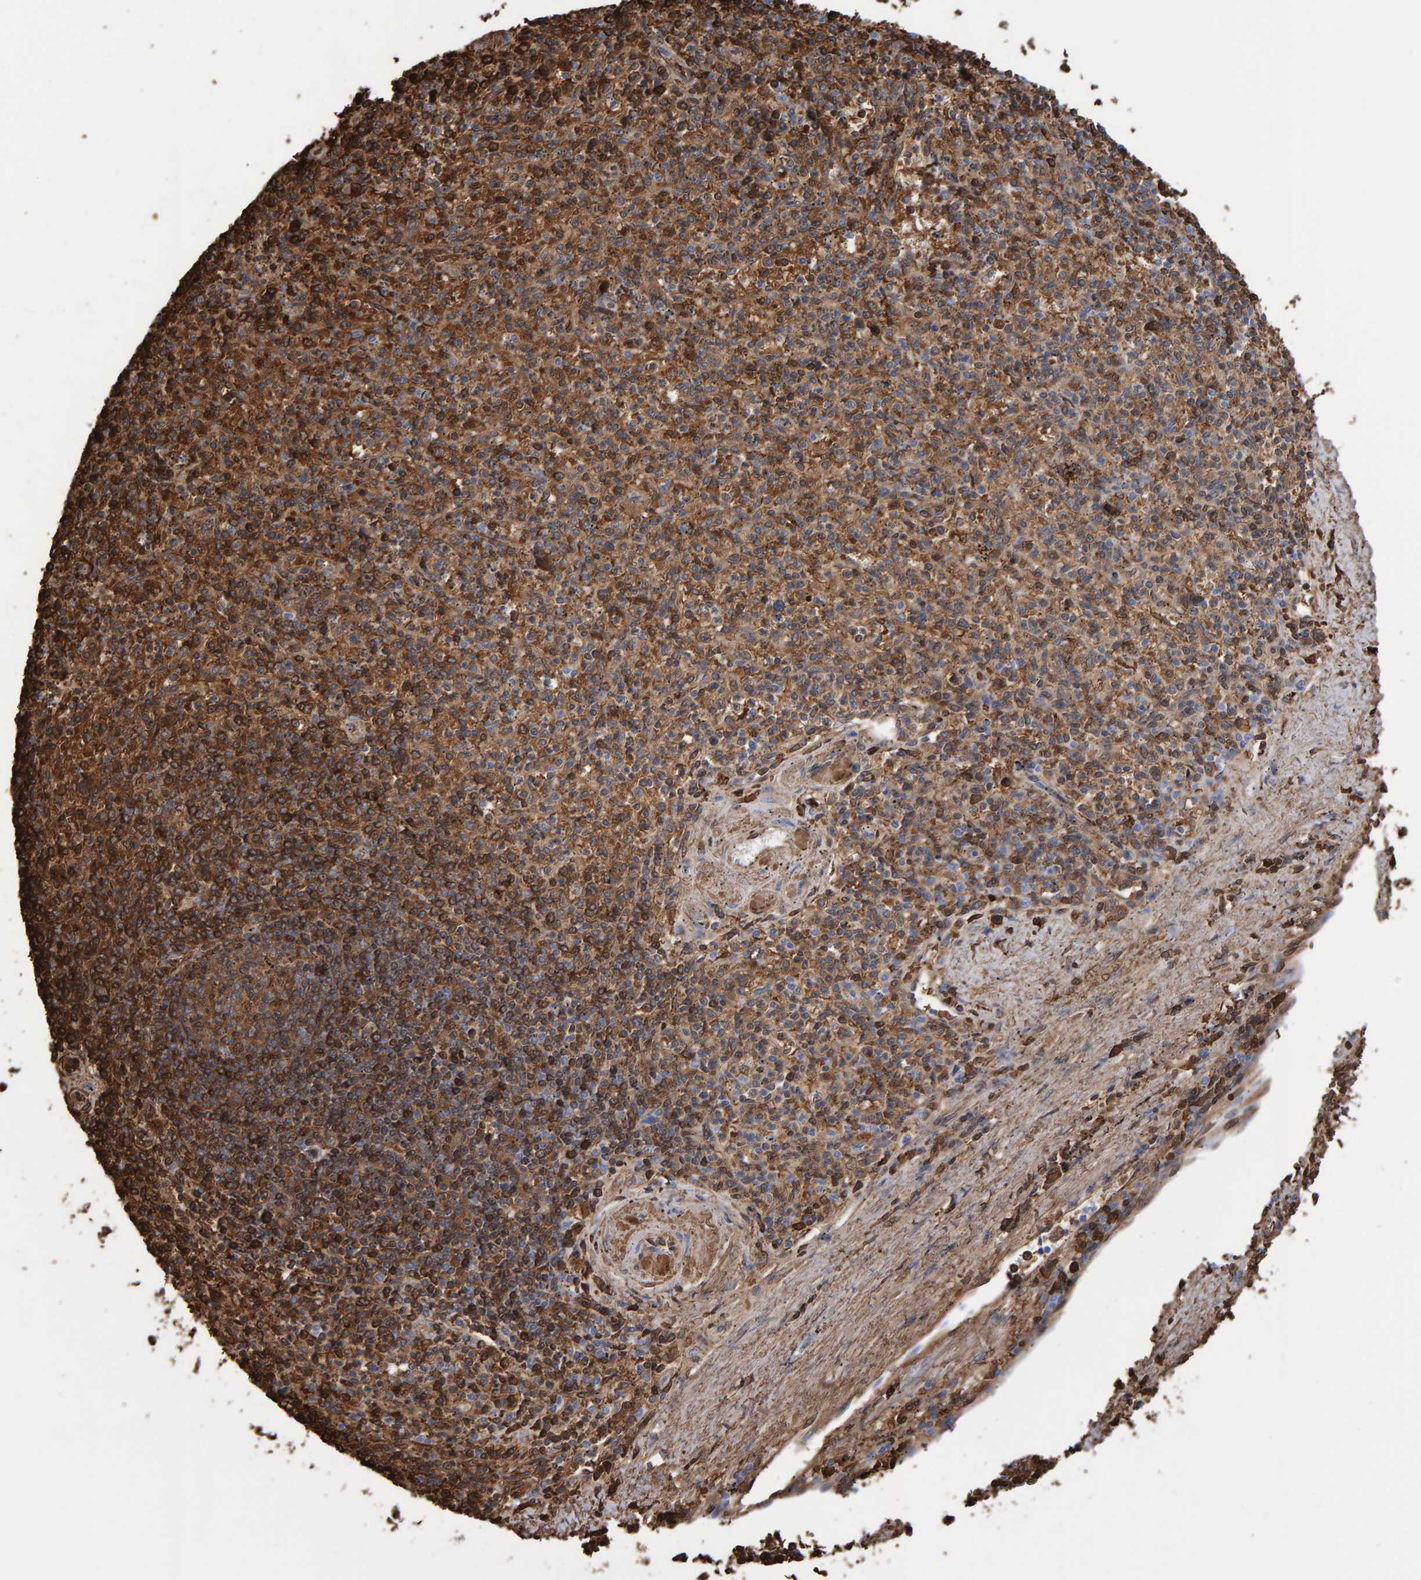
{"staining": {"intensity": "strong", "quantity": ">75%", "location": "cytoplasmic/membranous"}, "tissue": "spleen", "cell_type": "Cells in red pulp", "image_type": "normal", "snomed": [{"axis": "morphology", "description": "Normal tissue, NOS"}, {"axis": "topography", "description": "Spleen"}], "caption": "Protein staining of unremarkable spleen demonstrates strong cytoplasmic/membranous expression in about >75% of cells in red pulp.", "gene": "VPS9D1", "patient": {"sex": "male", "age": 72}}